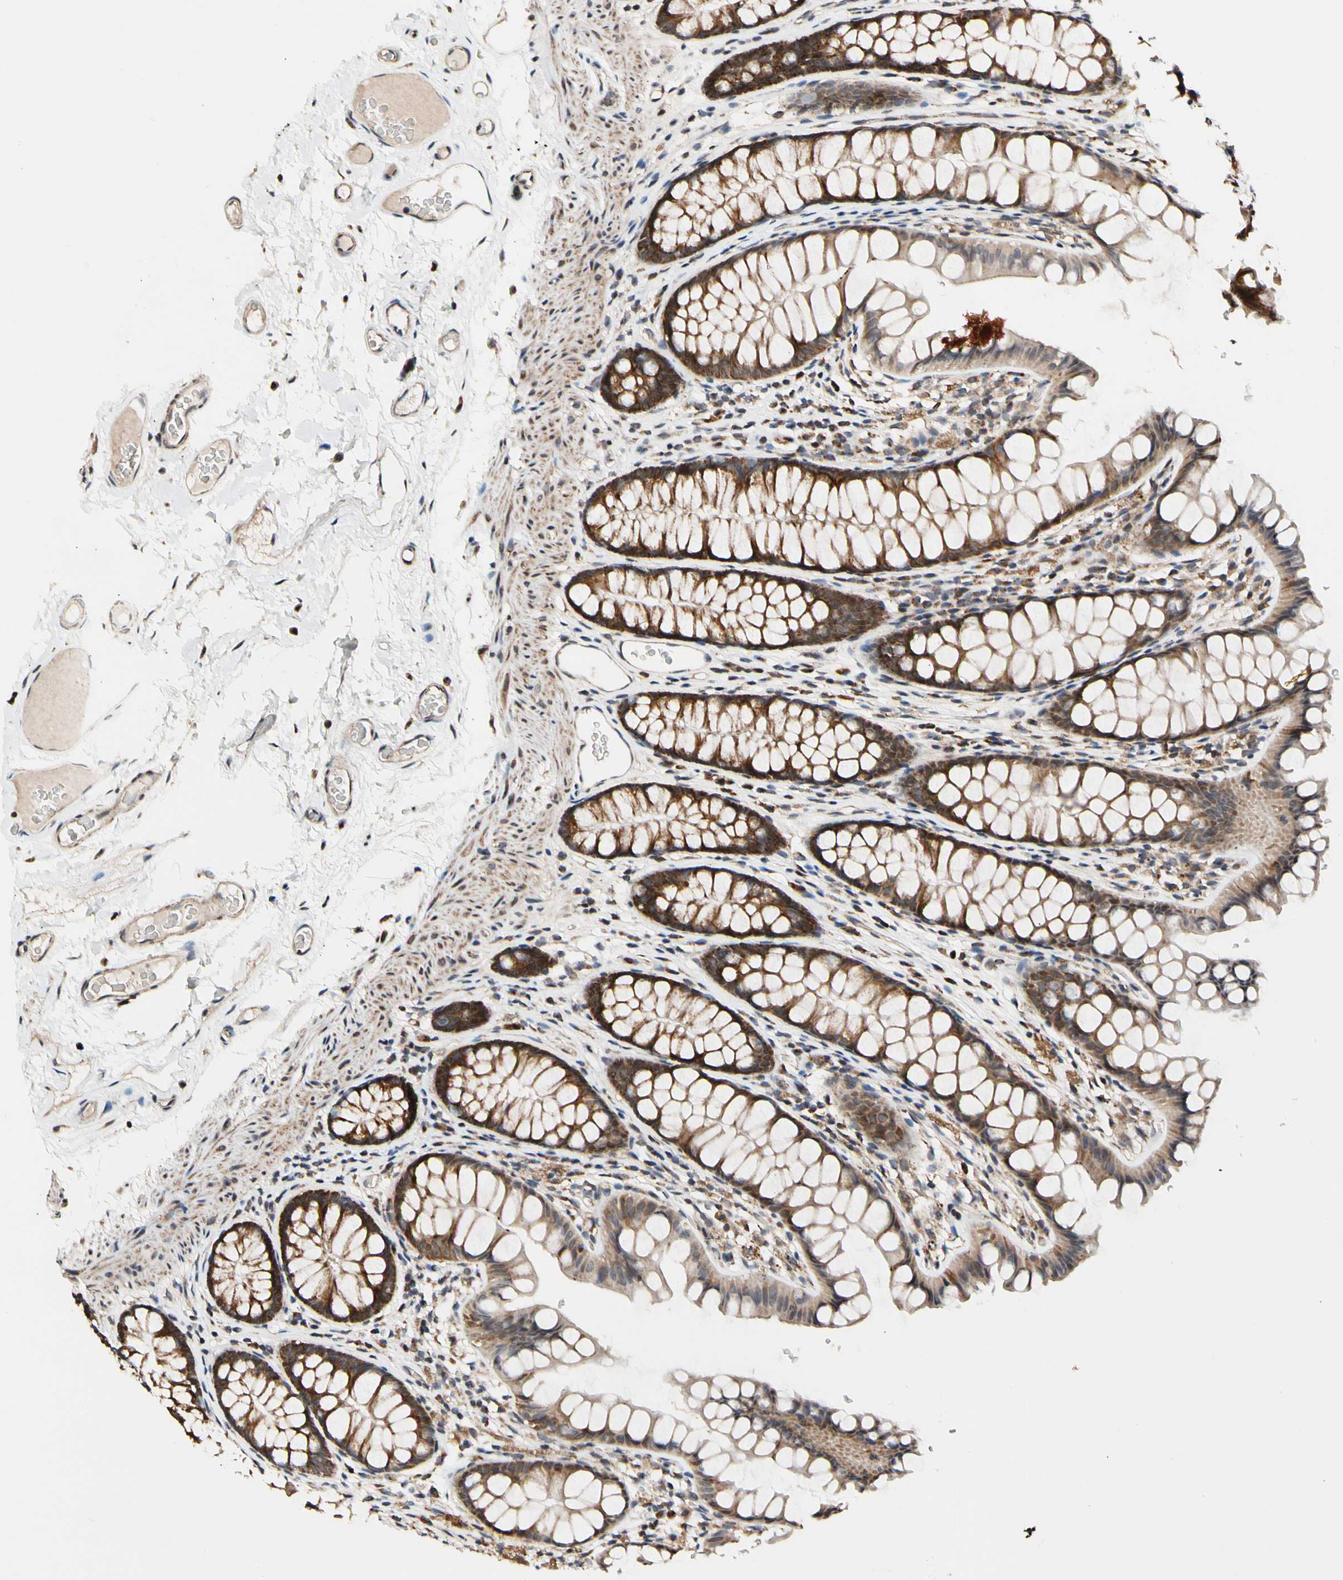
{"staining": {"intensity": "moderate", "quantity": ">75%", "location": "cytoplasmic/membranous"}, "tissue": "colon", "cell_type": "Endothelial cells", "image_type": "normal", "snomed": [{"axis": "morphology", "description": "Normal tissue, NOS"}, {"axis": "topography", "description": "Colon"}], "caption": "Human colon stained for a protein (brown) exhibits moderate cytoplasmic/membranous positive expression in approximately >75% of endothelial cells.", "gene": "KHDC4", "patient": {"sex": "female", "age": 55}}